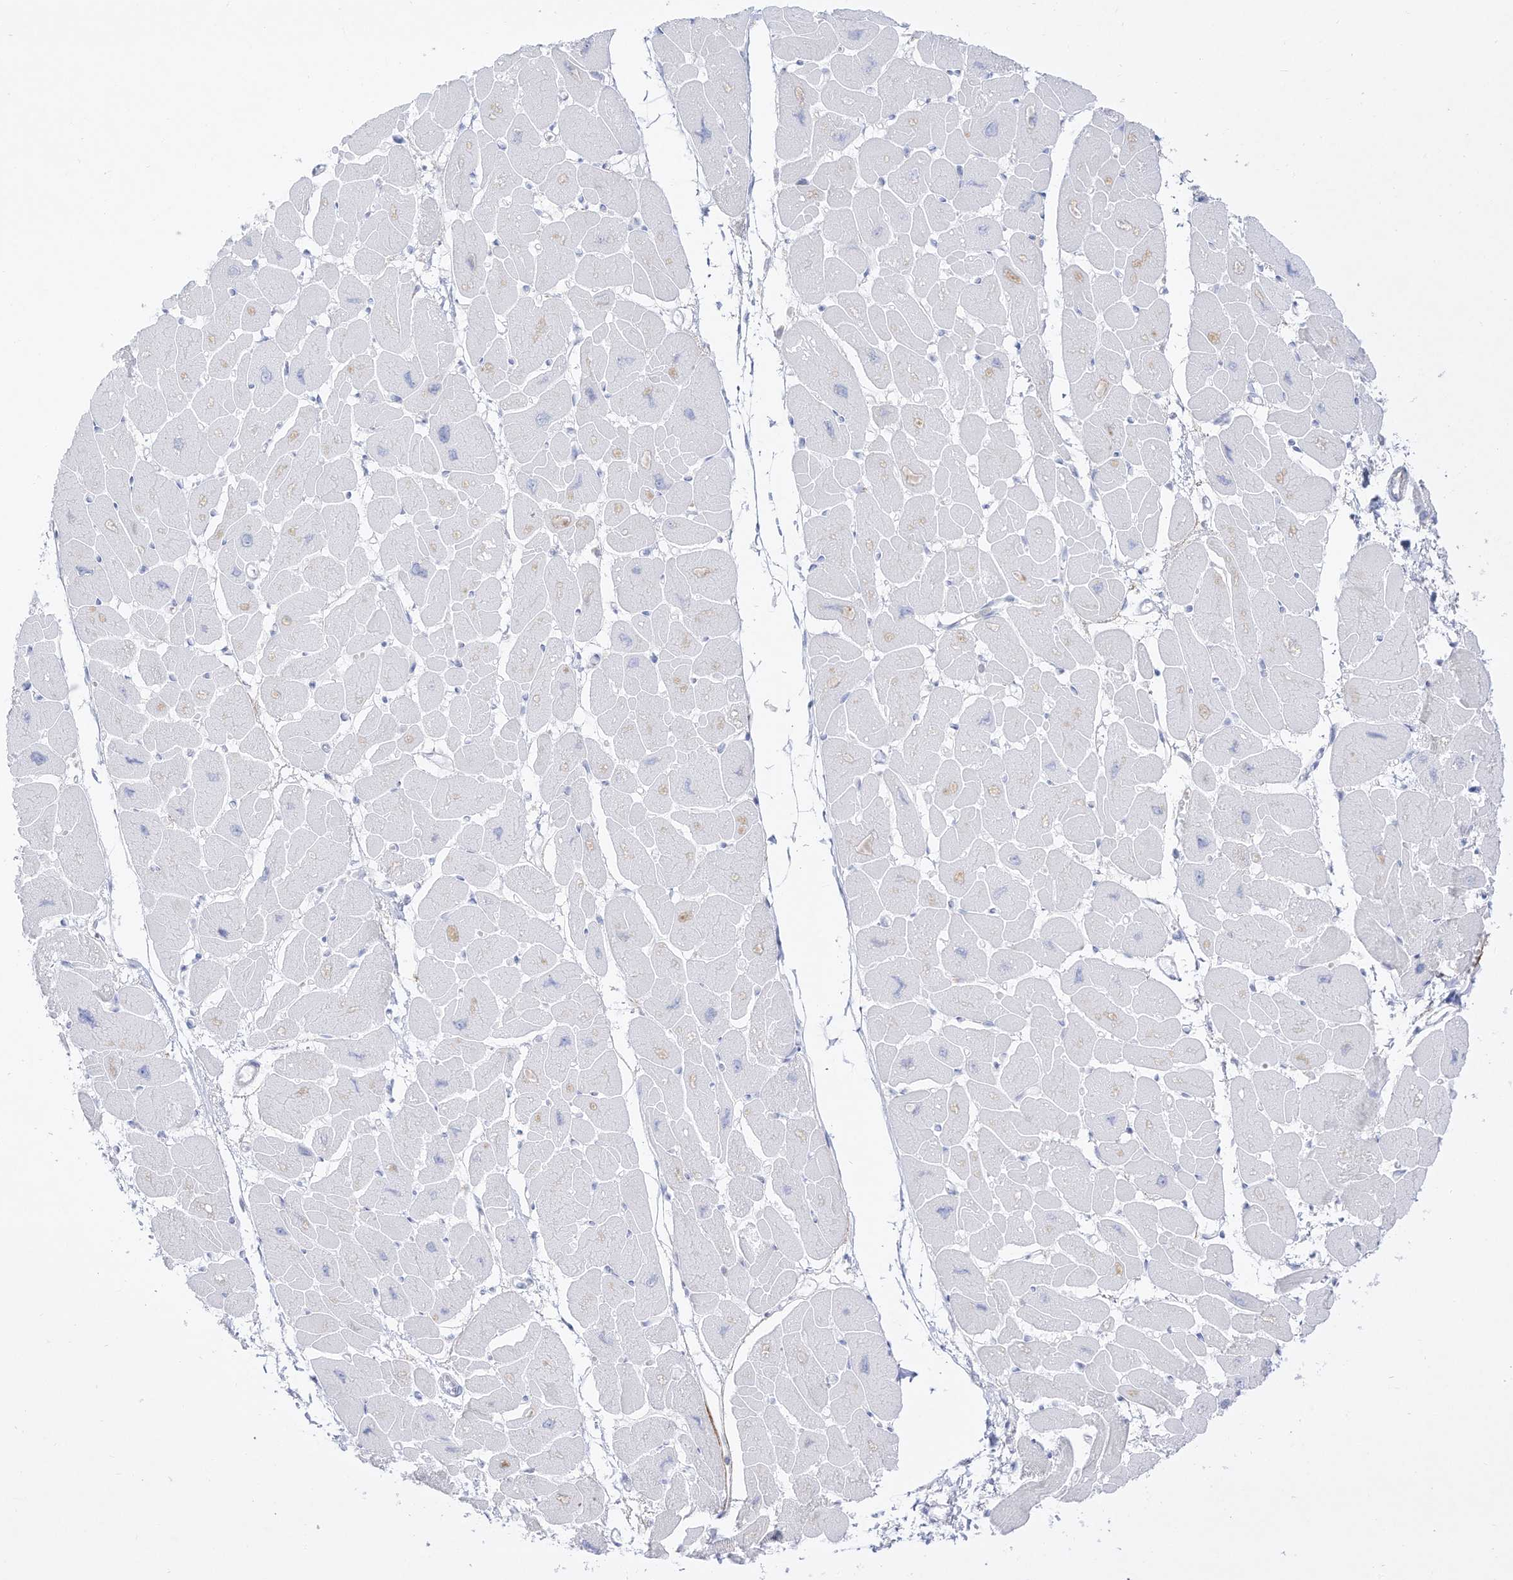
{"staining": {"intensity": "negative", "quantity": "none", "location": "none"}, "tissue": "heart muscle", "cell_type": "Cardiomyocytes", "image_type": "normal", "snomed": [{"axis": "morphology", "description": "Normal tissue, NOS"}, {"axis": "topography", "description": "Heart"}], "caption": "DAB (3,3'-diaminobenzidine) immunohistochemical staining of normal human heart muscle displays no significant positivity in cardiomyocytes.", "gene": "DMKN", "patient": {"sex": "female", "age": 54}}